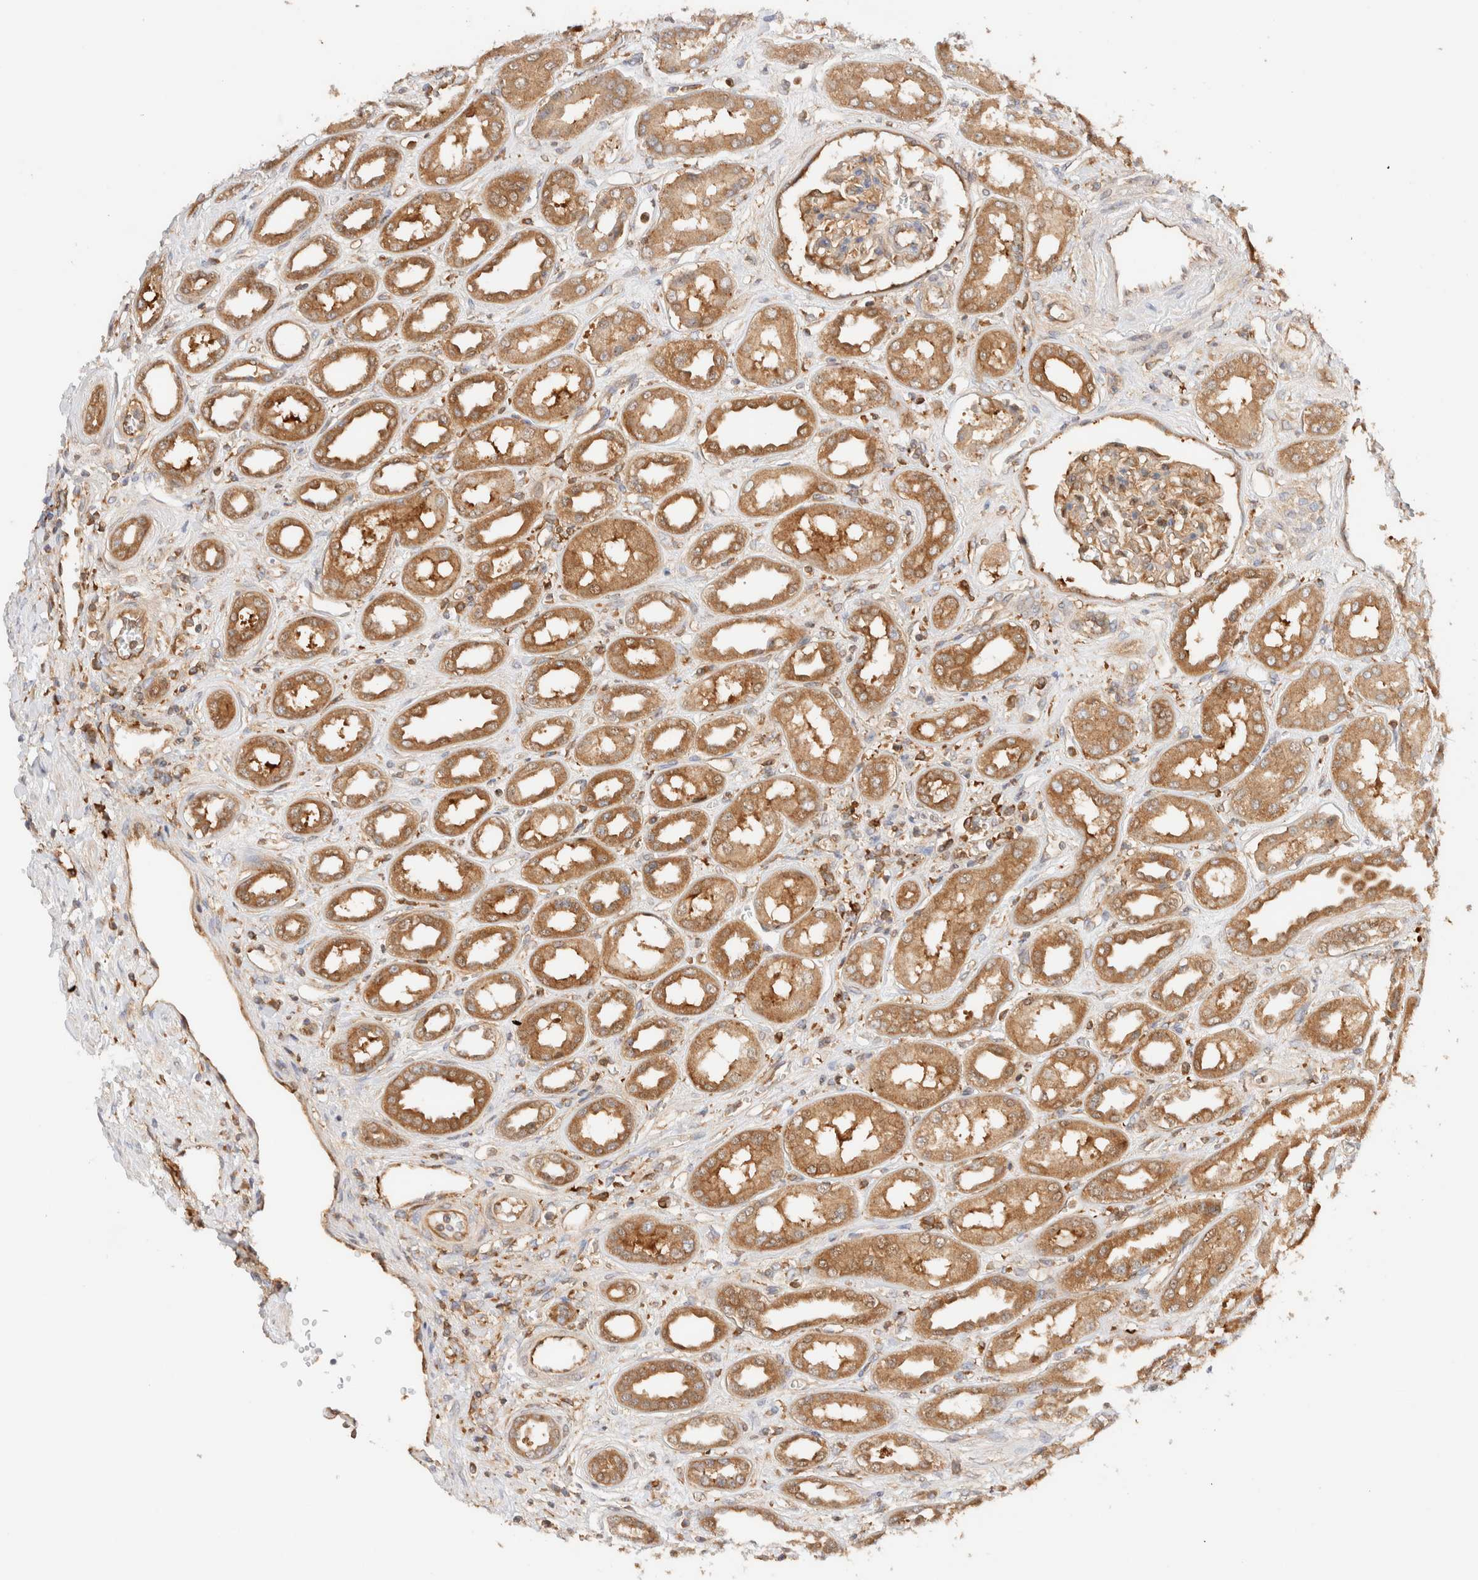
{"staining": {"intensity": "moderate", "quantity": ">75%", "location": "cytoplasmic/membranous"}, "tissue": "kidney", "cell_type": "Cells in glomeruli", "image_type": "normal", "snomed": [{"axis": "morphology", "description": "Normal tissue, NOS"}, {"axis": "topography", "description": "Kidney"}], "caption": "An immunohistochemistry micrograph of normal tissue is shown. Protein staining in brown labels moderate cytoplasmic/membranous positivity in kidney within cells in glomeruli. Using DAB (brown) and hematoxylin (blue) stains, captured at high magnification using brightfield microscopy.", "gene": "RABEP1", "patient": {"sex": "male", "age": 59}}